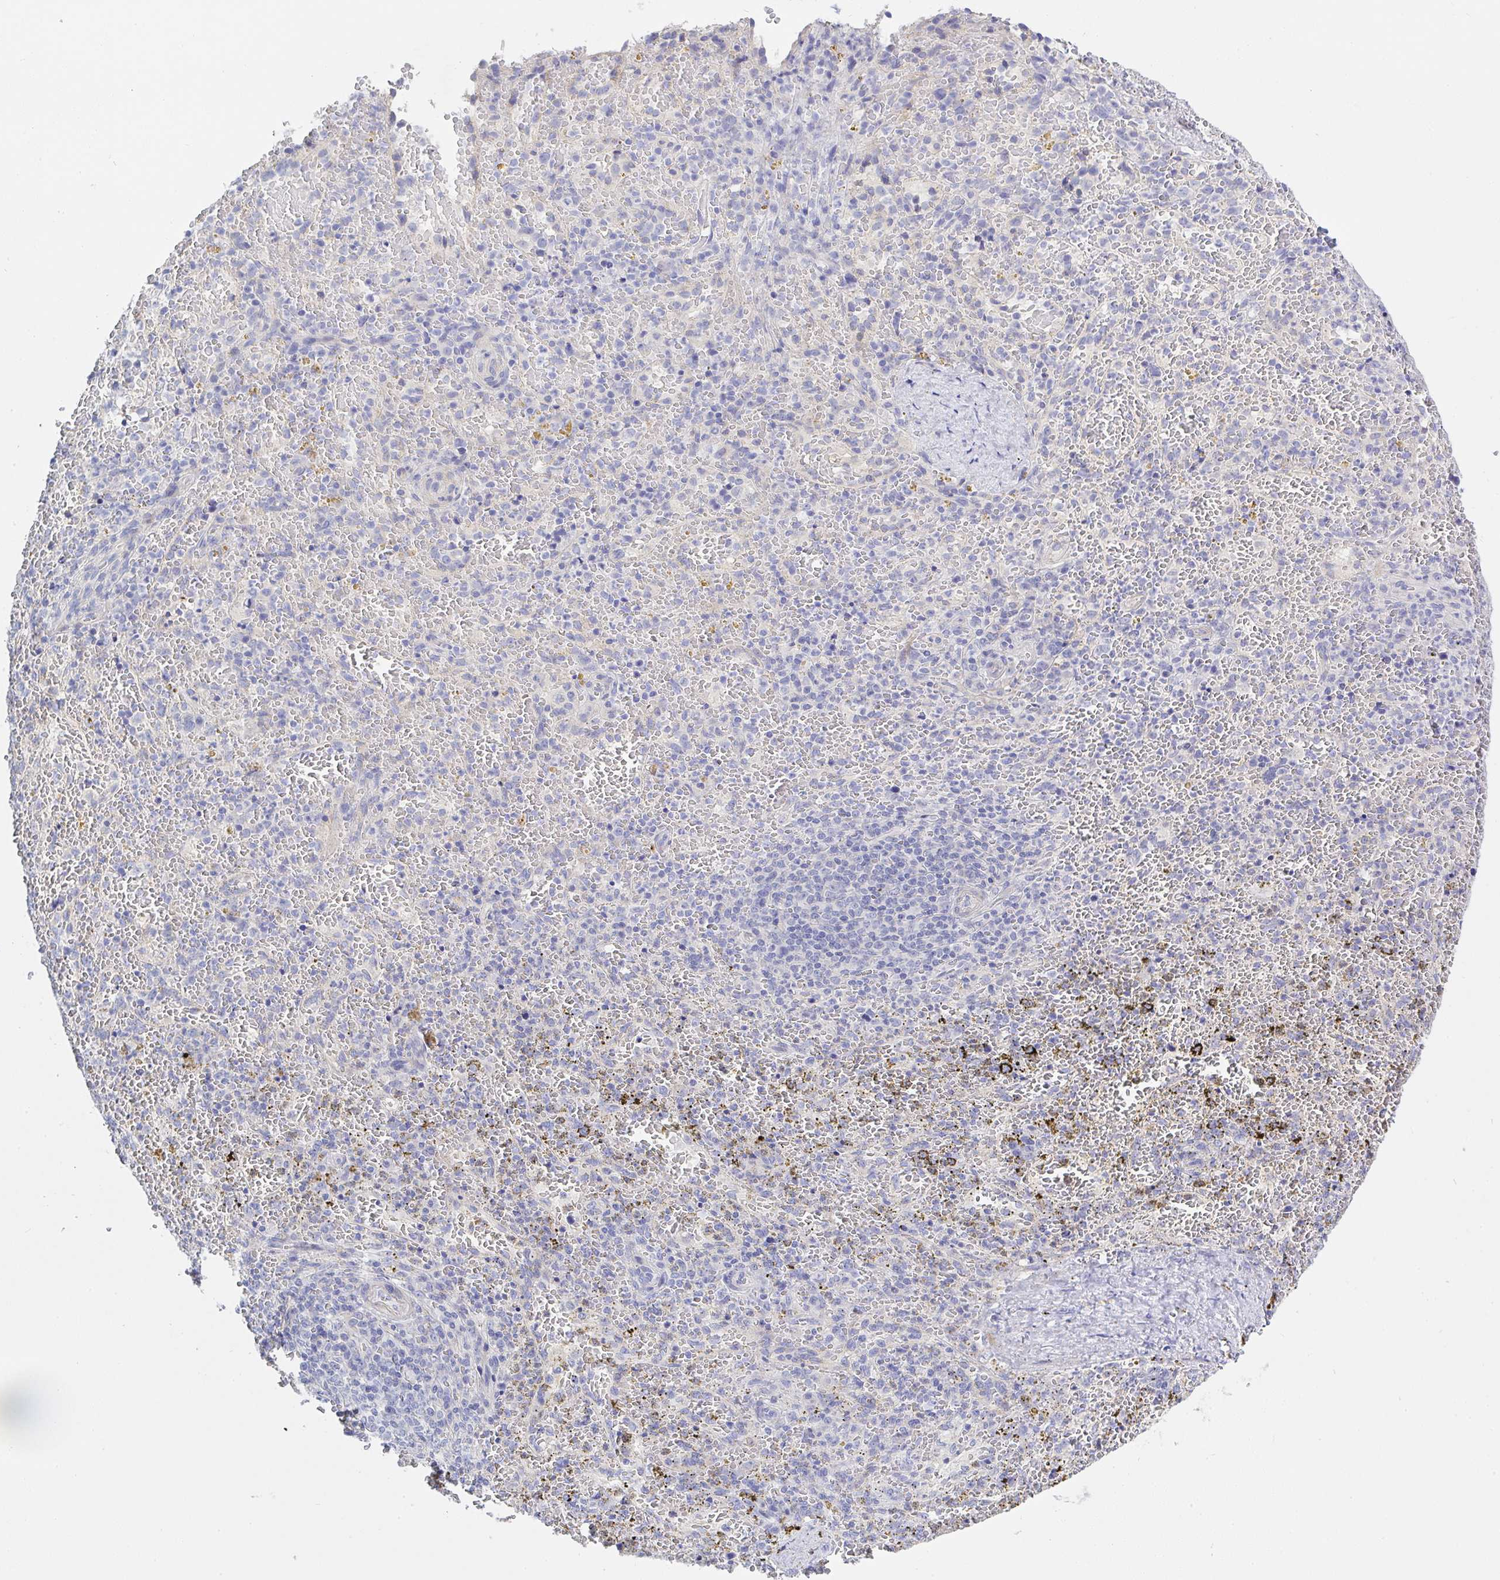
{"staining": {"intensity": "negative", "quantity": "none", "location": "none"}, "tissue": "spleen", "cell_type": "Cells in red pulp", "image_type": "normal", "snomed": [{"axis": "morphology", "description": "Normal tissue, NOS"}, {"axis": "topography", "description": "Spleen"}], "caption": "High power microscopy image of an IHC micrograph of benign spleen, revealing no significant expression in cells in red pulp.", "gene": "ZNF561", "patient": {"sex": "female", "age": 50}}